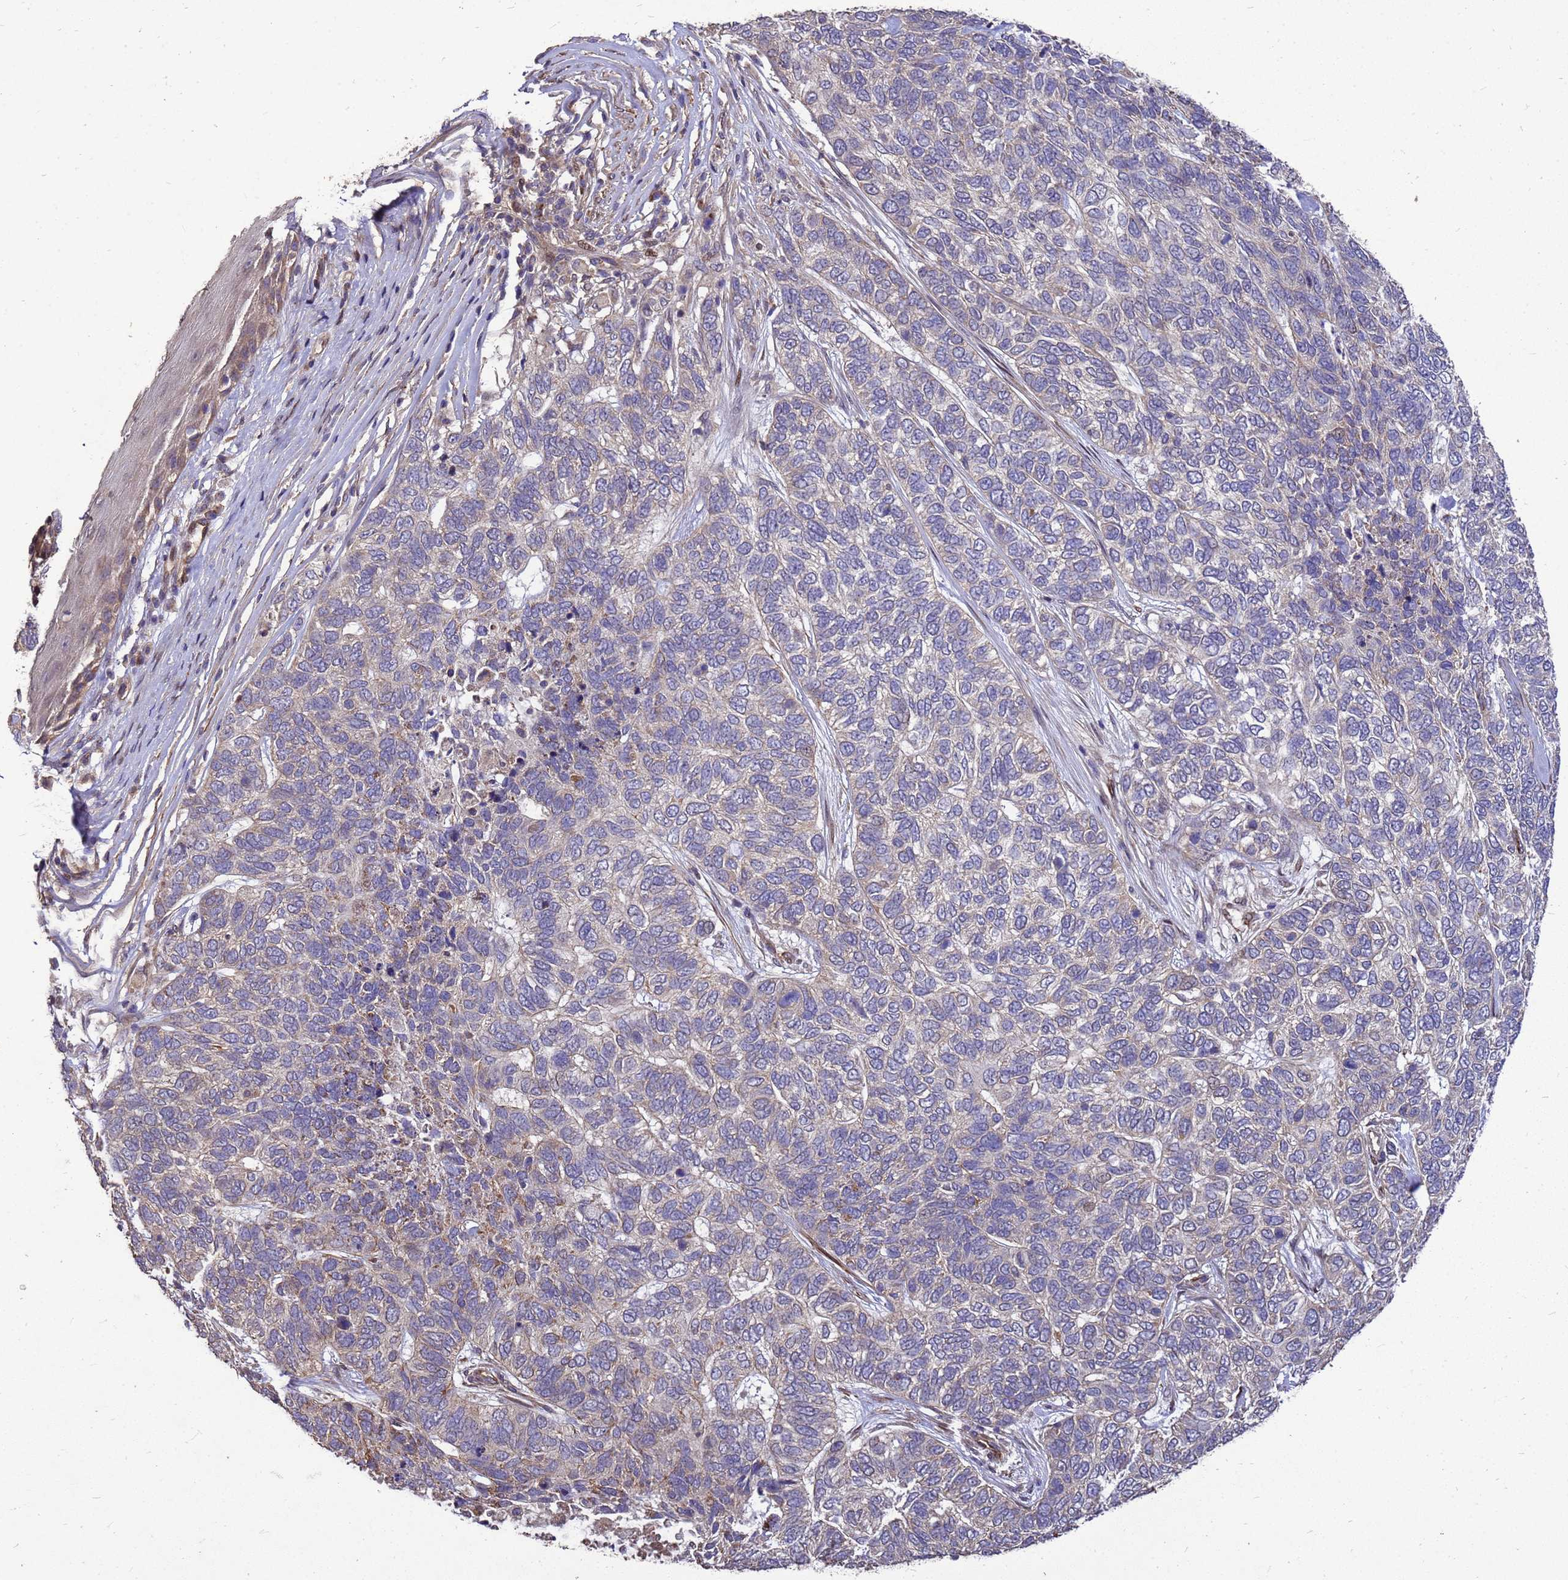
{"staining": {"intensity": "weak", "quantity": "<25%", "location": "cytoplasmic/membranous"}, "tissue": "skin cancer", "cell_type": "Tumor cells", "image_type": "cancer", "snomed": [{"axis": "morphology", "description": "Basal cell carcinoma"}, {"axis": "topography", "description": "Skin"}], "caption": "An immunohistochemistry image of skin cancer (basal cell carcinoma) is shown. There is no staining in tumor cells of skin cancer (basal cell carcinoma).", "gene": "RSPRY1", "patient": {"sex": "female", "age": 65}}